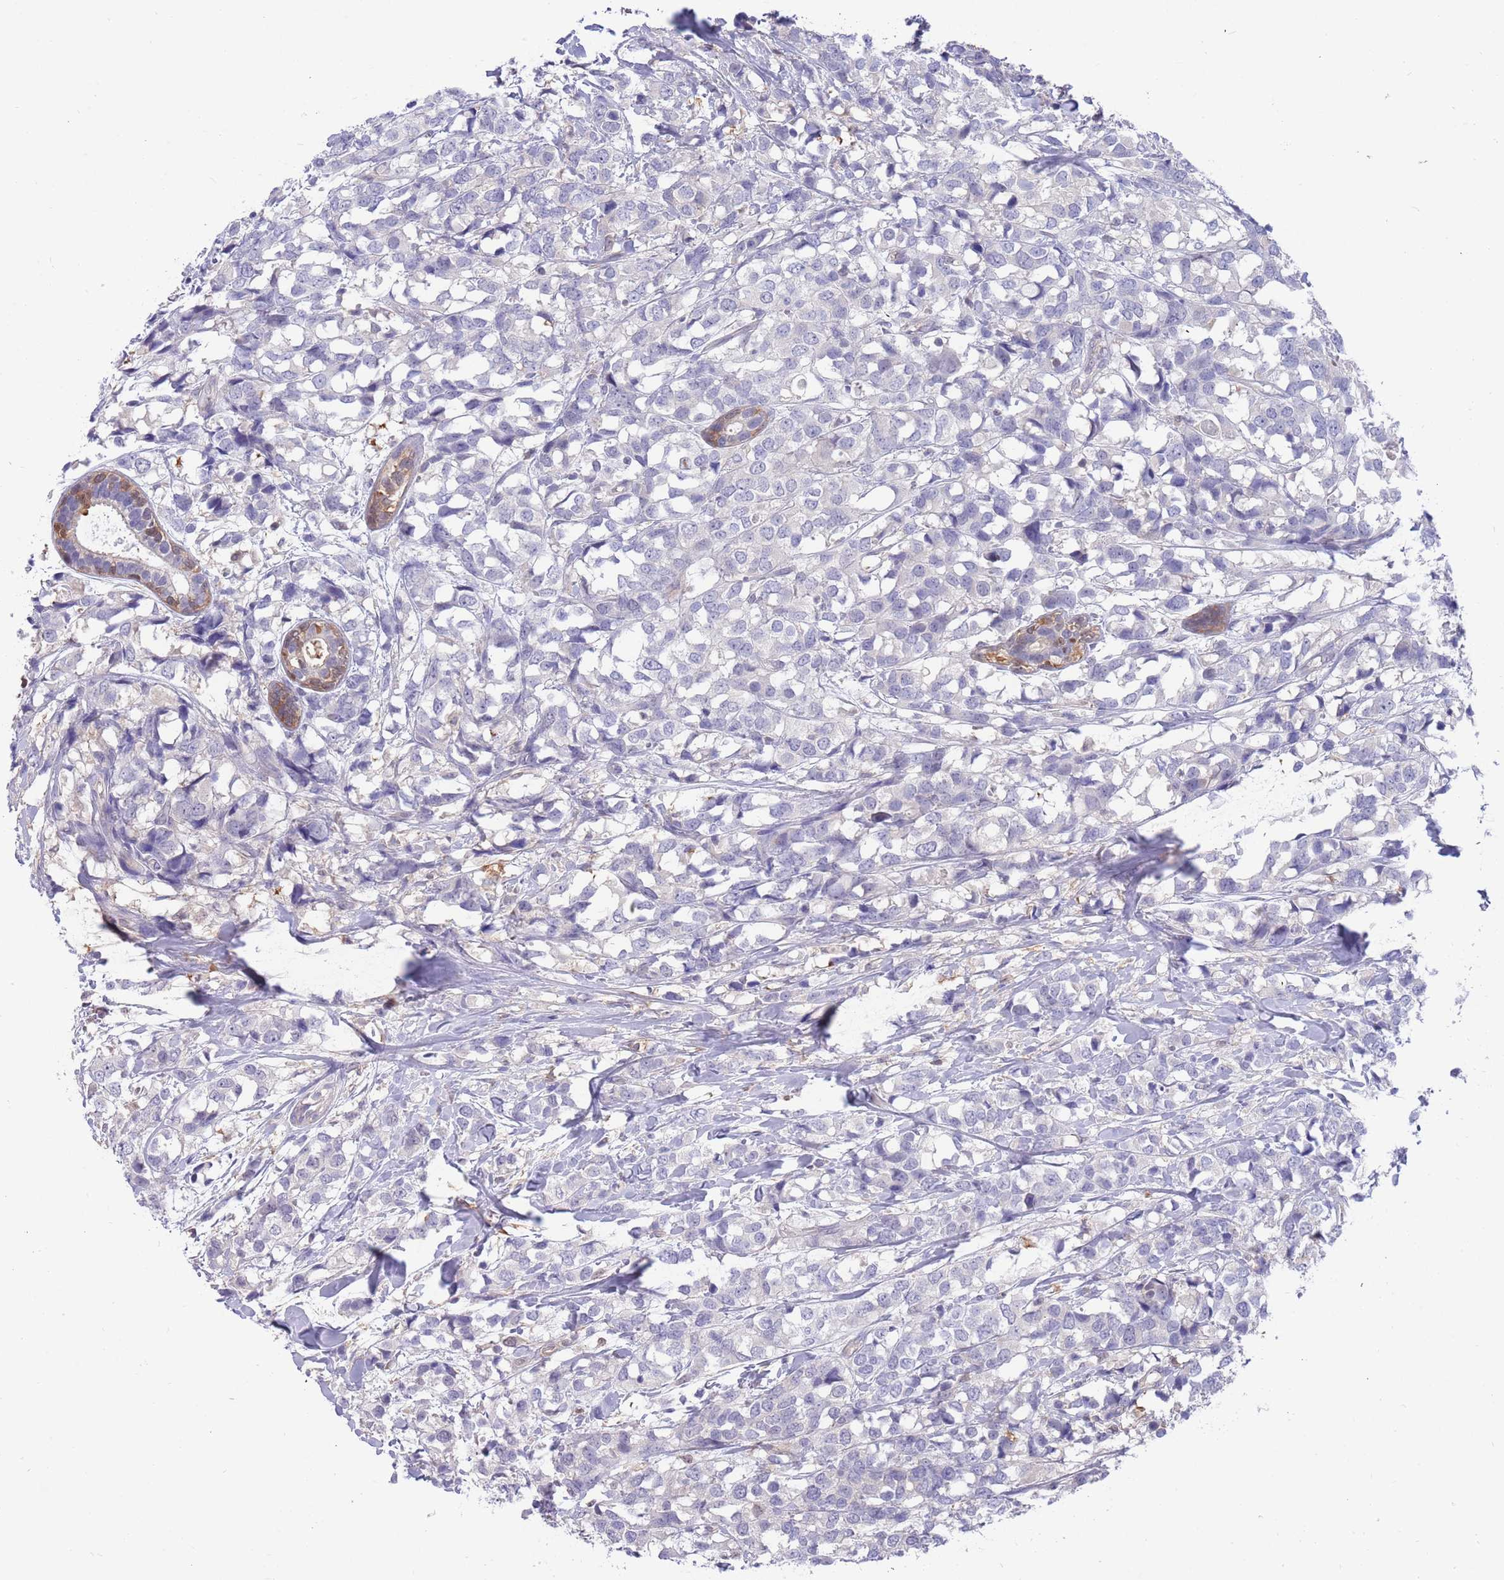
{"staining": {"intensity": "negative", "quantity": "none", "location": "none"}, "tissue": "breast cancer", "cell_type": "Tumor cells", "image_type": "cancer", "snomed": [{"axis": "morphology", "description": "Lobular carcinoma"}, {"axis": "topography", "description": "Breast"}], "caption": "Protein analysis of breast lobular carcinoma displays no significant staining in tumor cells.", "gene": "AP5S1", "patient": {"sex": "female", "age": 59}}